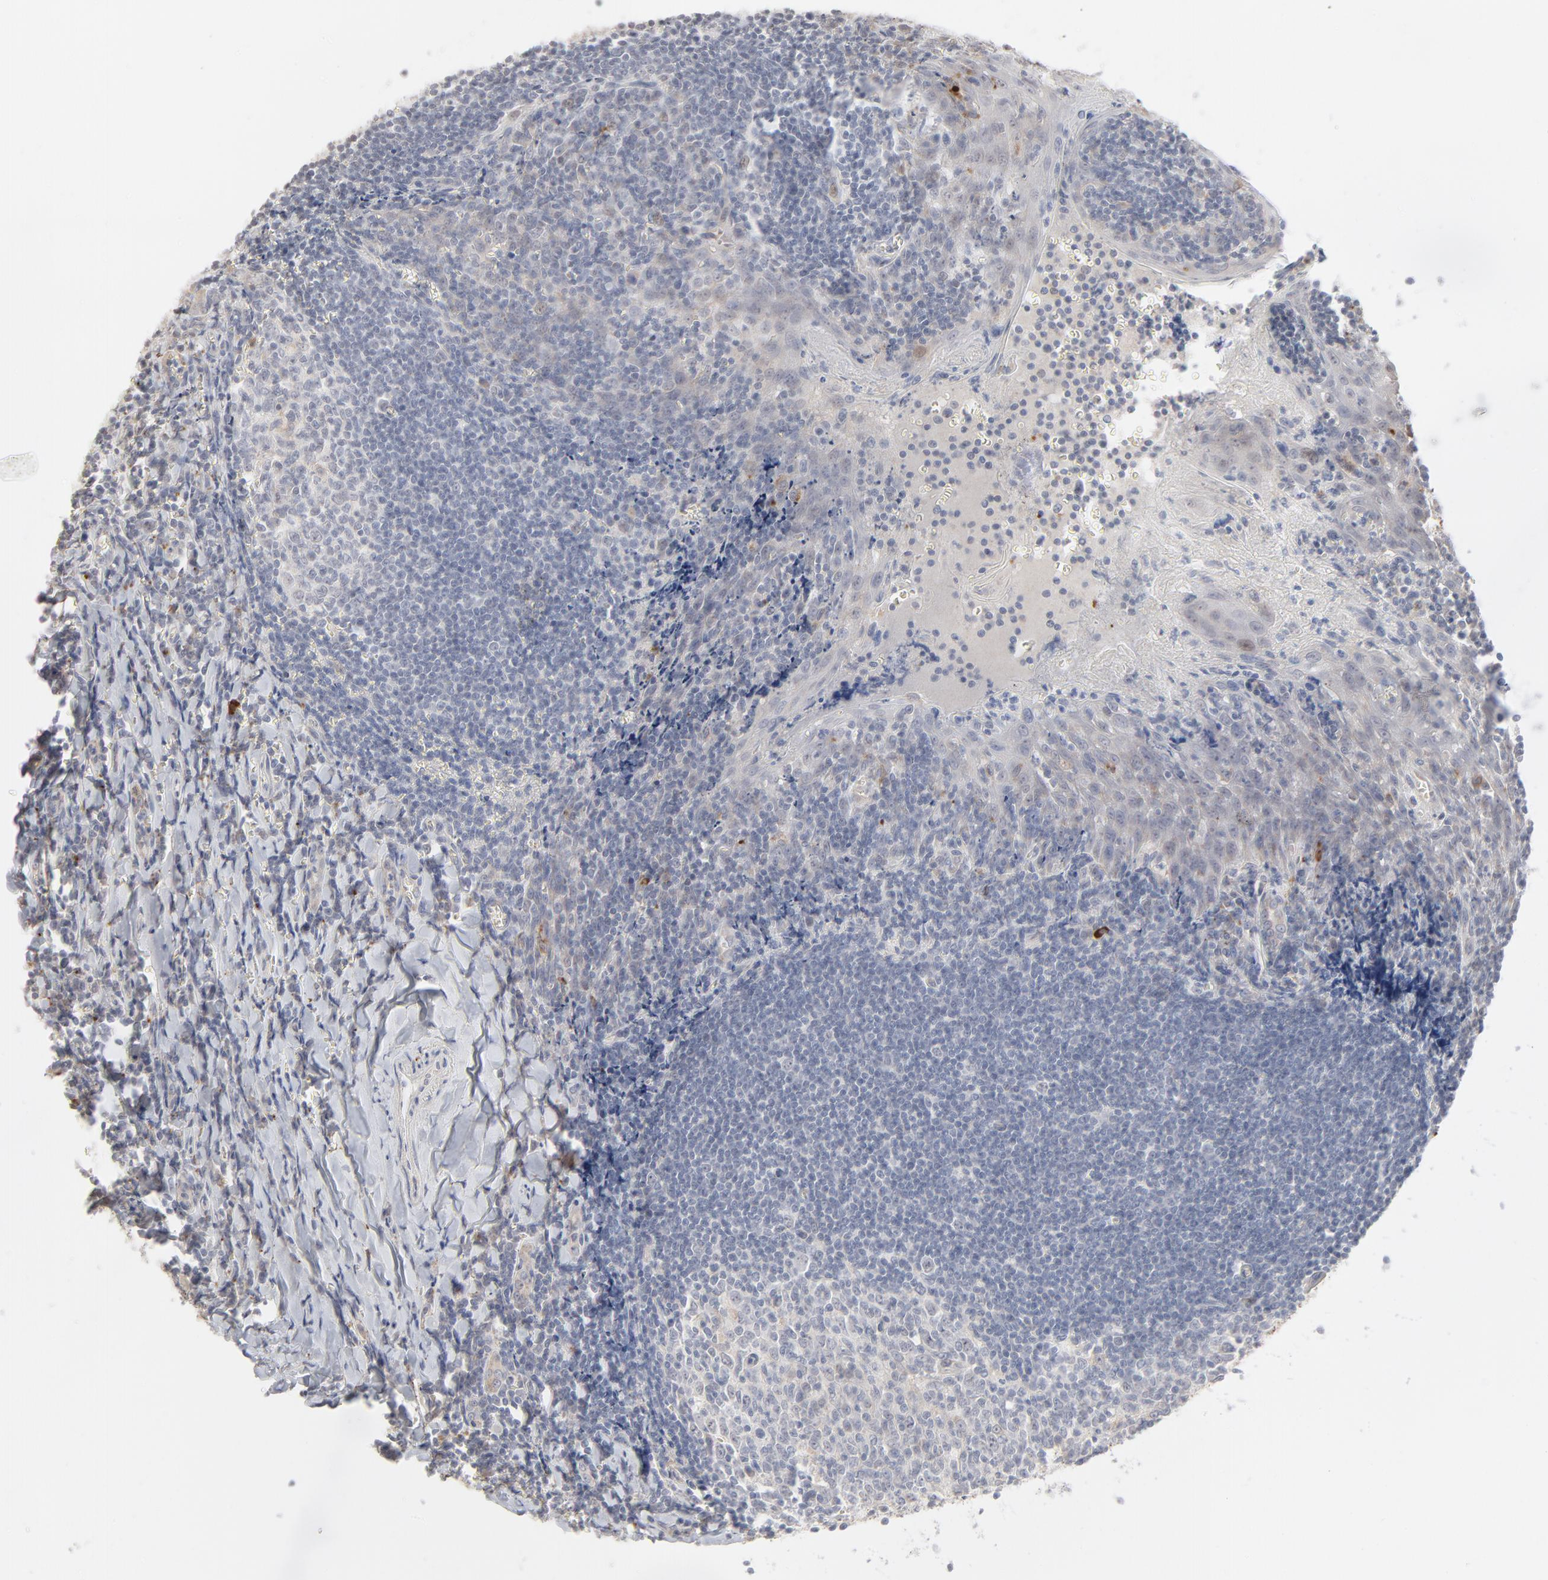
{"staining": {"intensity": "weak", "quantity": "<25%", "location": "cytoplasmic/membranous"}, "tissue": "tonsil", "cell_type": "Germinal center cells", "image_type": "normal", "snomed": [{"axis": "morphology", "description": "Normal tissue, NOS"}, {"axis": "topography", "description": "Tonsil"}], "caption": "An immunohistochemistry (IHC) photomicrograph of benign tonsil is shown. There is no staining in germinal center cells of tonsil. Nuclei are stained in blue.", "gene": "POMT2", "patient": {"sex": "male", "age": 20}}